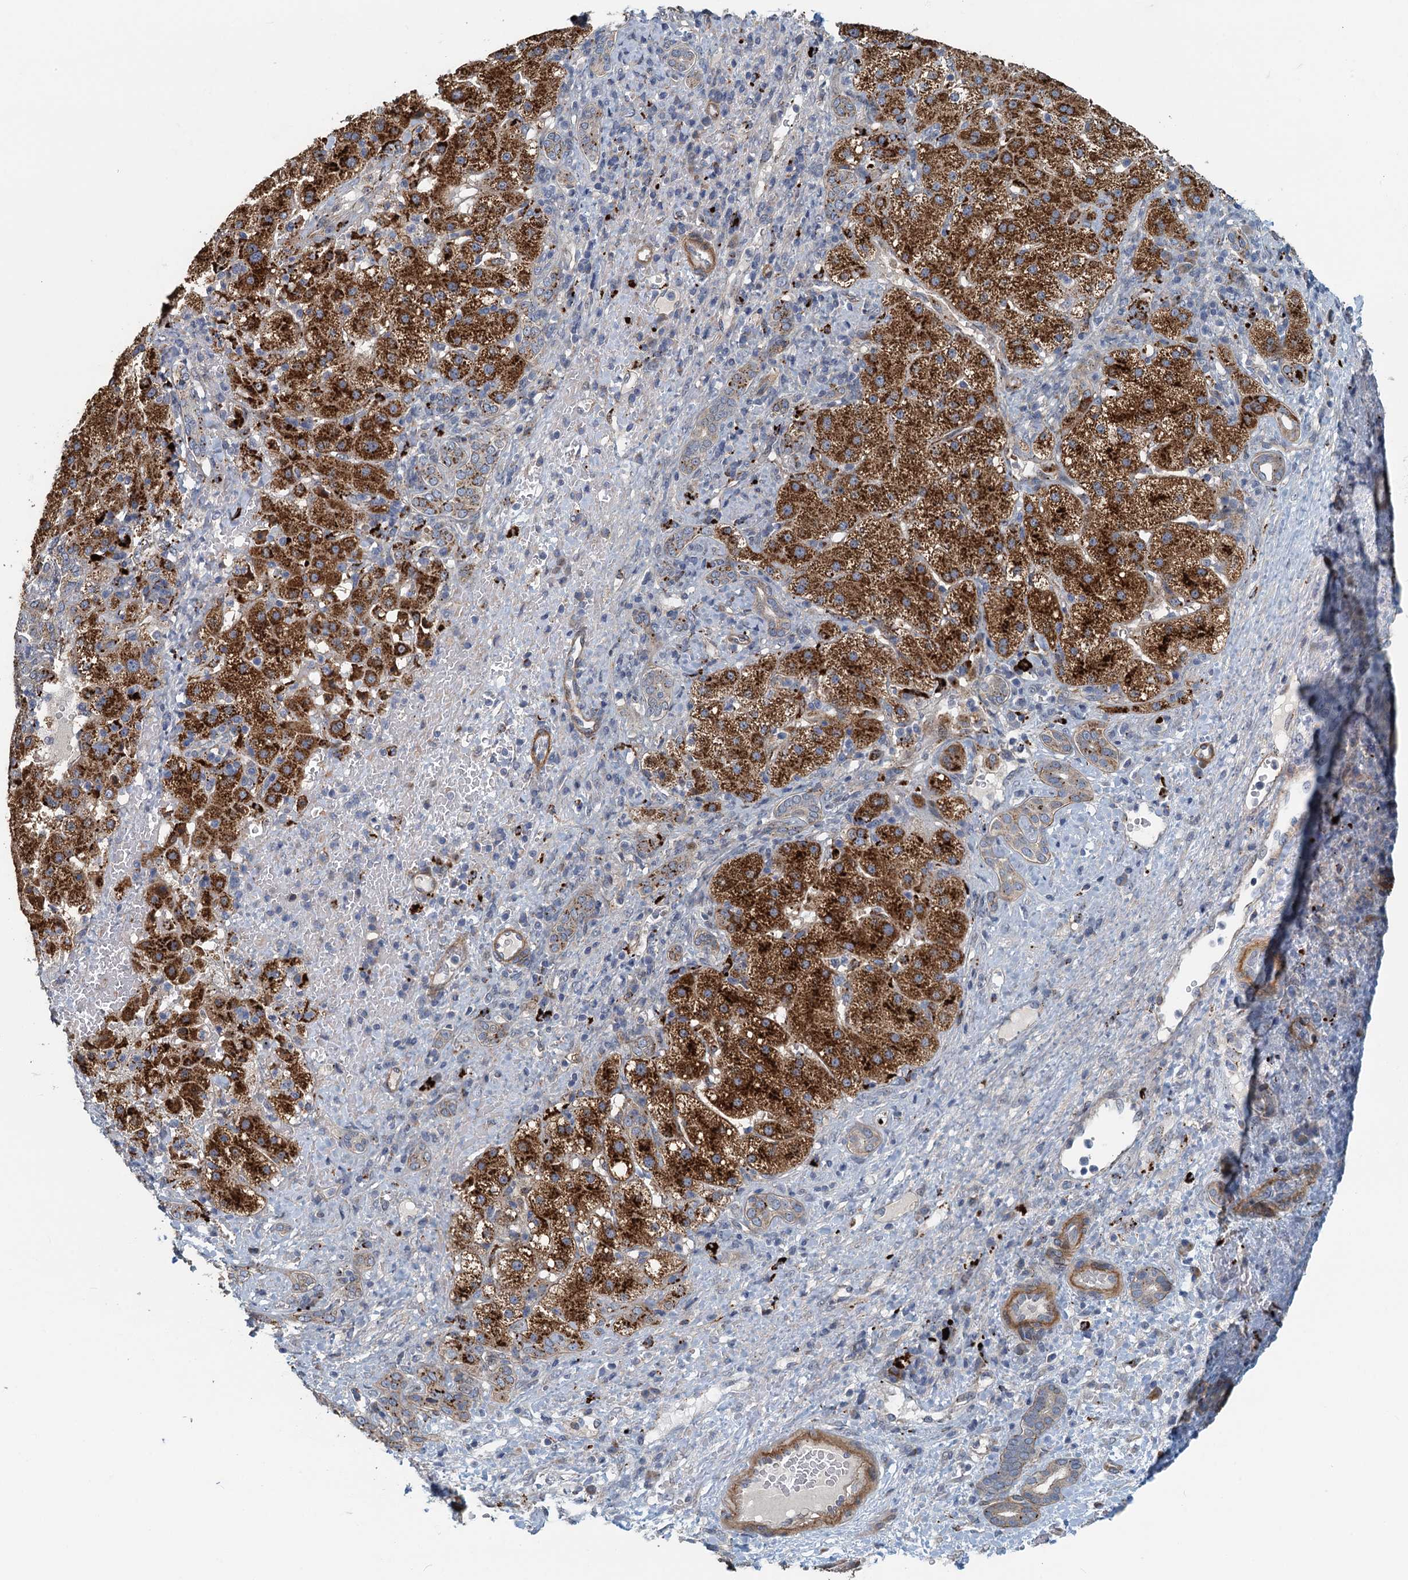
{"staining": {"intensity": "strong", "quantity": ">75%", "location": "cytoplasmic/membranous"}, "tissue": "liver cancer", "cell_type": "Tumor cells", "image_type": "cancer", "snomed": [{"axis": "morphology", "description": "Normal tissue, NOS"}, {"axis": "morphology", "description": "Carcinoma, Hepatocellular, NOS"}, {"axis": "topography", "description": "Liver"}], "caption": "Immunohistochemistry micrograph of neoplastic tissue: liver cancer (hepatocellular carcinoma) stained using immunohistochemistry (IHC) reveals high levels of strong protein expression localized specifically in the cytoplasmic/membranous of tumor cells, appearing as a cytoplasmic/membranous brown color.", "gene": "AGRN", "patient": {"sex": "male", "age": 57}}